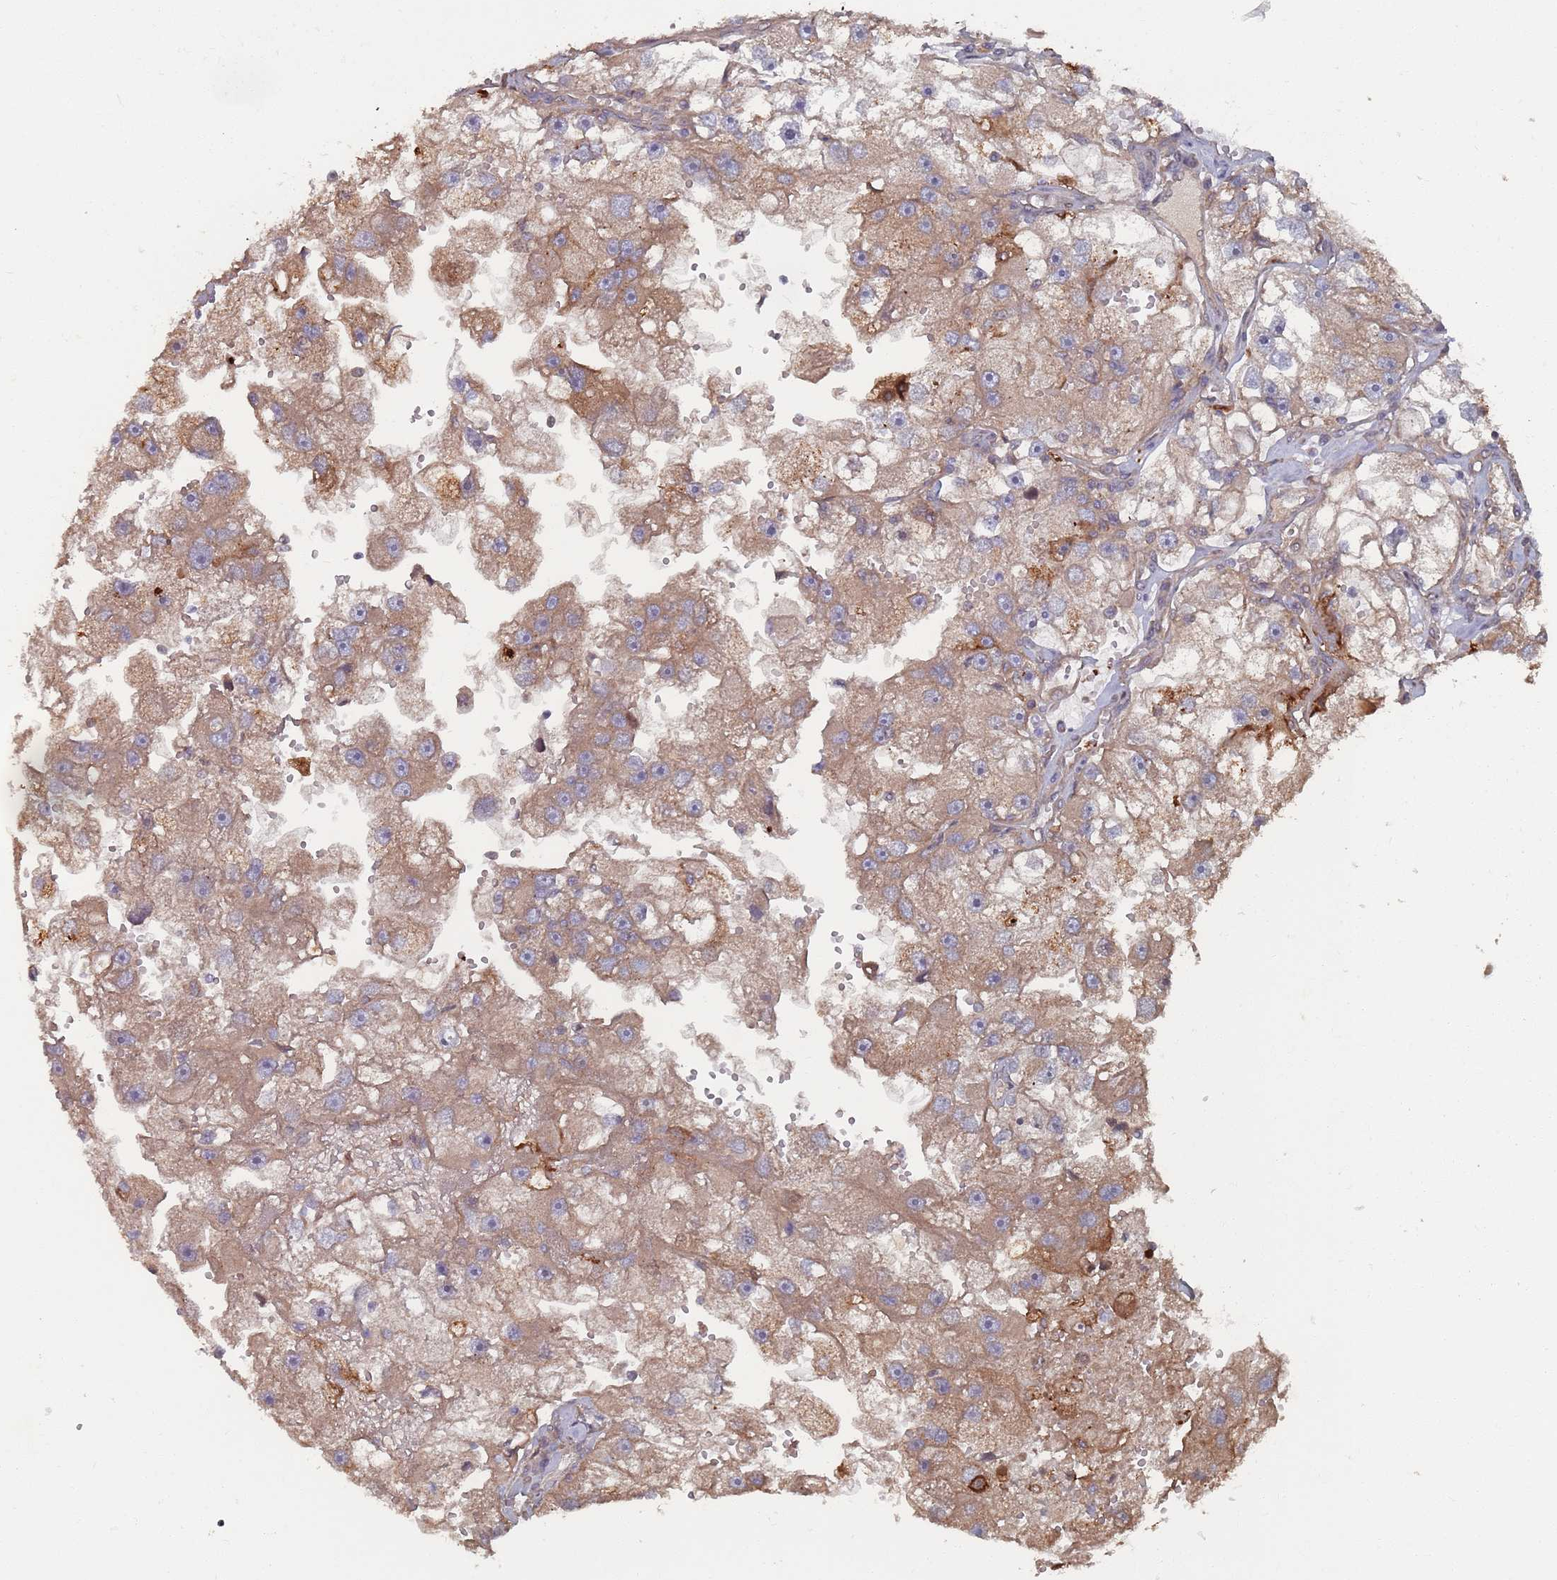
{"staining": {"intensity": "strong", "quantity": "<25%", "location": "cytoplasmic/membranous"}, "tissue": "renal cancer", "cell_type": "Tumor cells", "image_type": "cancer", "snomed": [{"axis": "morphology", "description": "Adenocarcinoma, NOS"}, {"axis": "topography", "description": "Kidney"}], "caption": "A photomicrograph showing strong cytoplasmic/membranous staining in about <25% of tumor cells in adenocarcinoma (renal), as visualized by brown immunohistochemical staining.", "gene": "DGKD", "patient": {"sex": "male", "age": 63}}